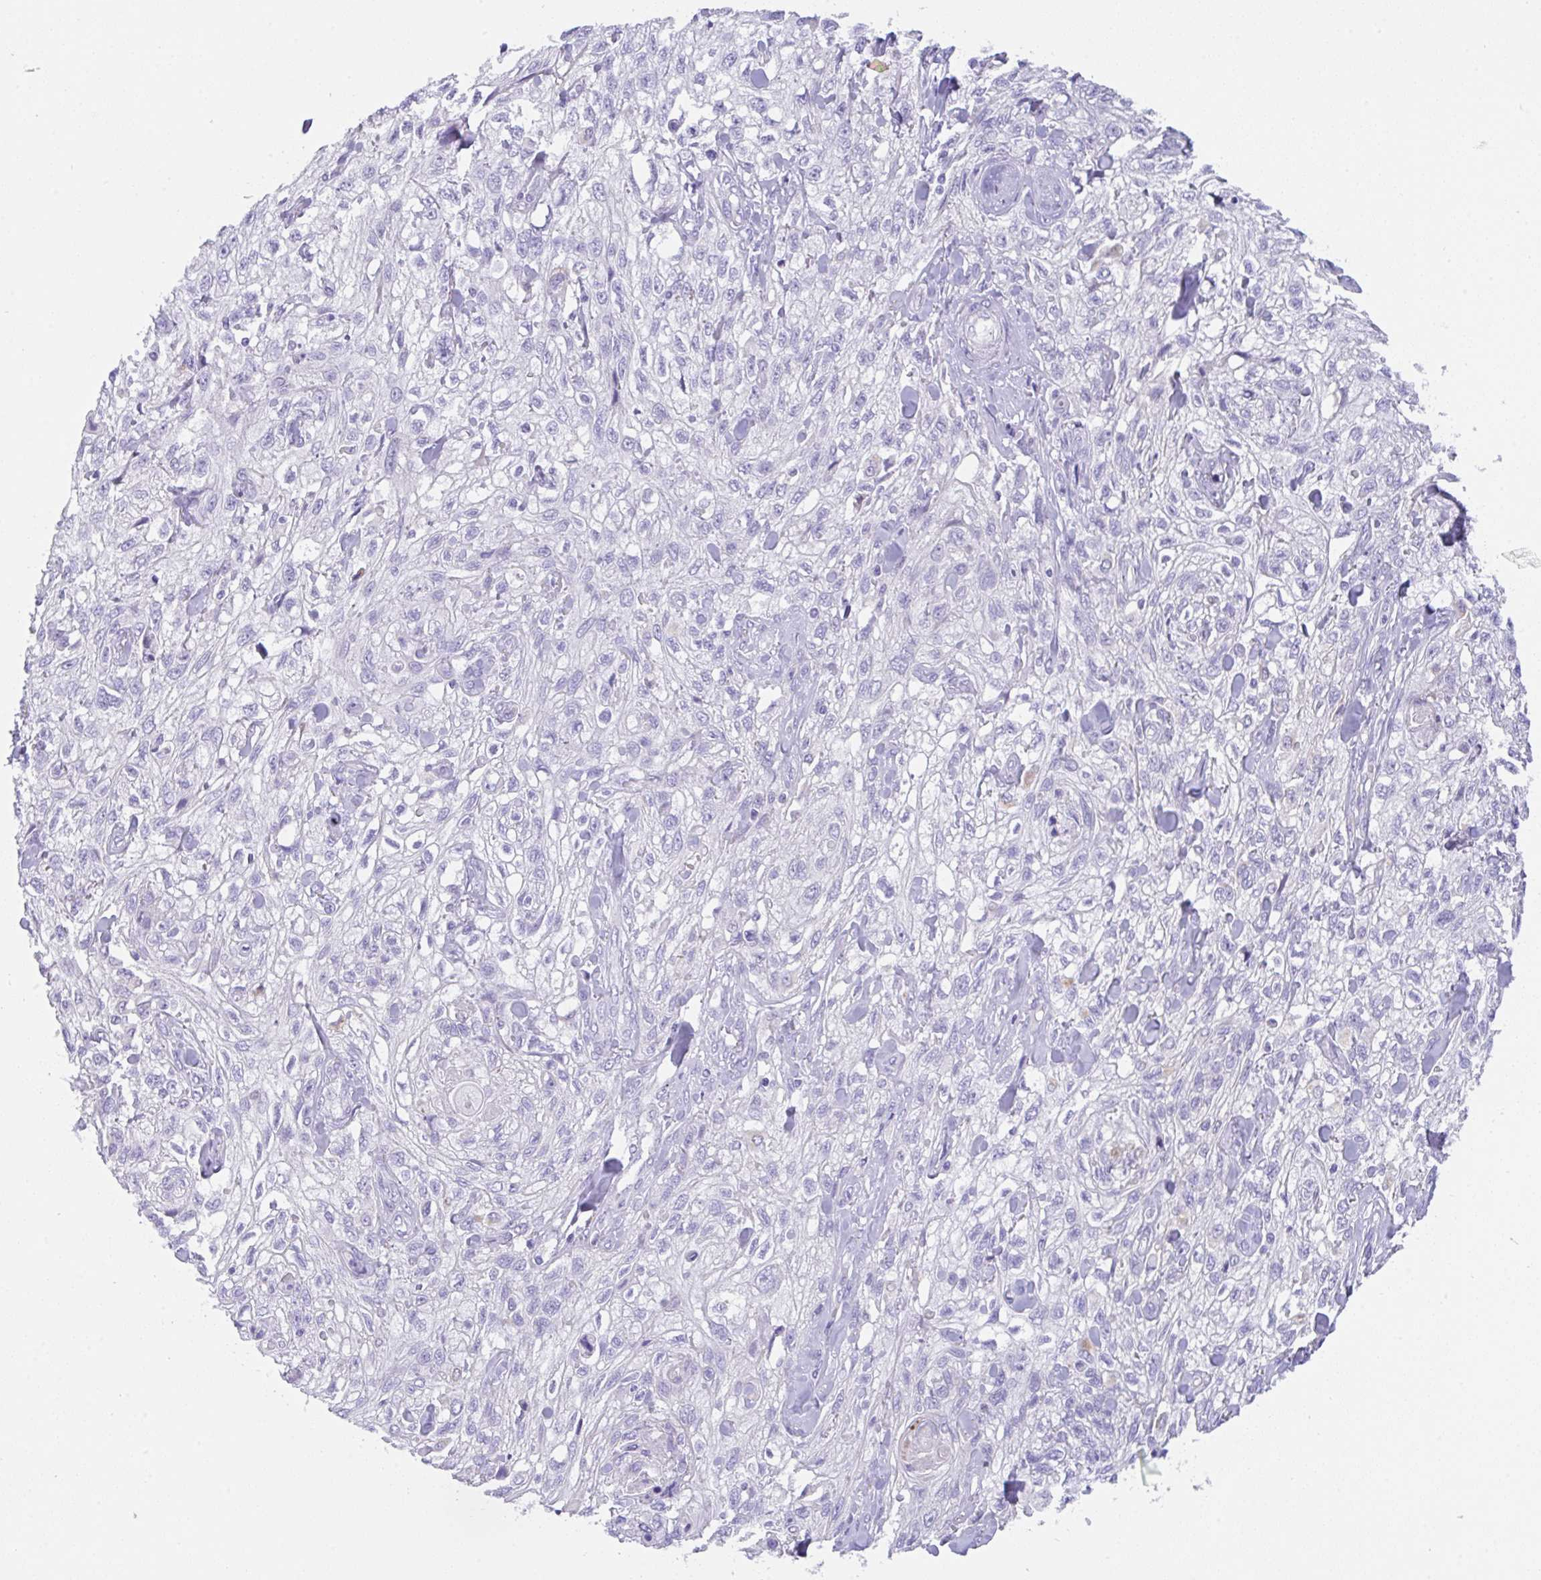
{"staining": {"intensity": "negative", "quantity": "none", "location": "none"}, "tissue": "skin cancer", "cell_type": "Tumor cells", "image_type": "cancer", "snomed": [{"axis": "morphology", "description": "Squamous cell carcinoma, NOS"}, {"axis": "topography", "description": "Skin"}, {"axis": "topography", "description": "Vulva"}], "caption": "Photomicrograph shows no significant protein positivity in tumor cells of skin cancer (squamous cell carcinoma).", "gene": "TRAF4", "patient": {"sex": "female", "age": 86}}